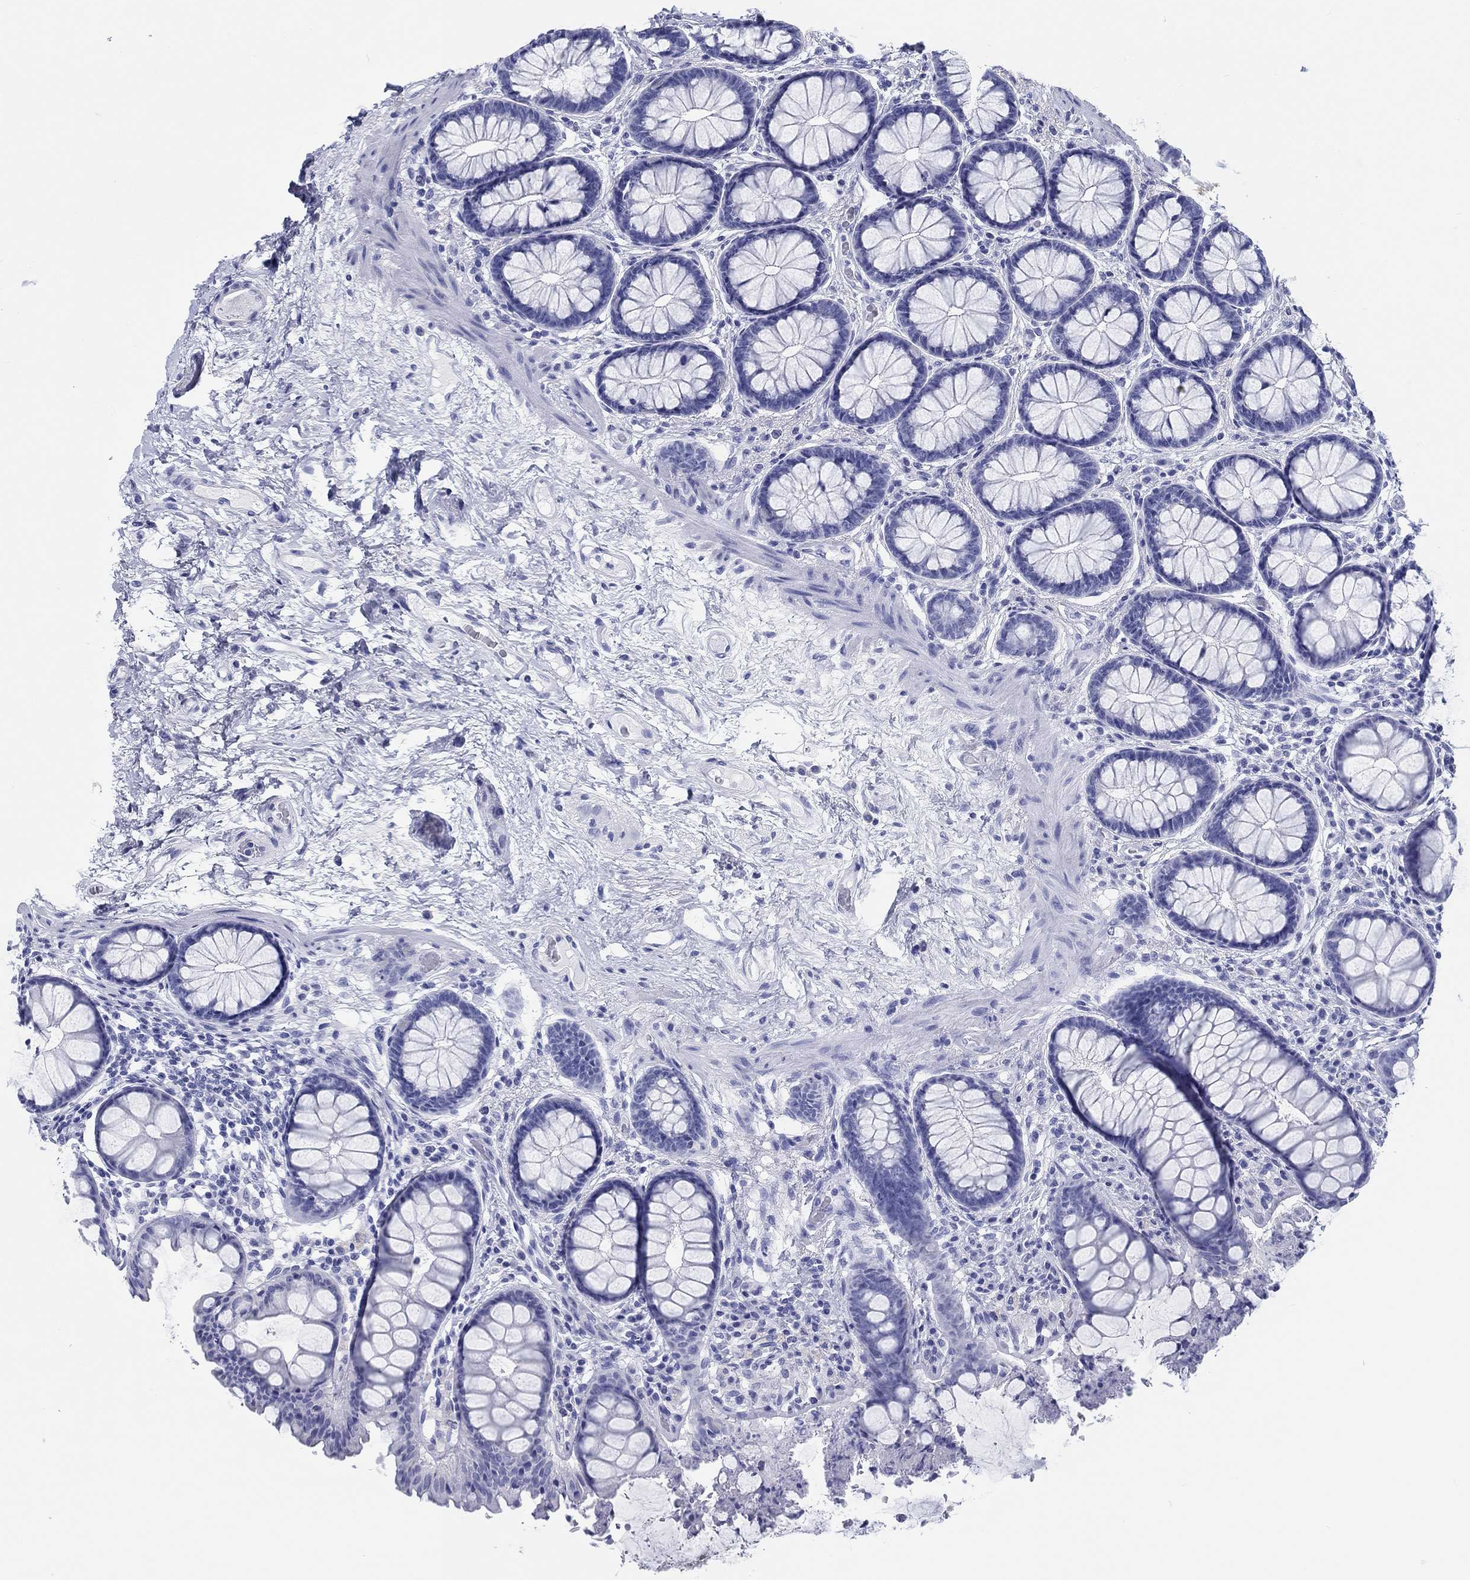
{"staining": {"intensity": "negative", "quantity": "none", "location": "none"}, "tissue": "colon", "cell_type": "Endothelial cells", "image_type": "normal", "snomed": [{"axis": "morphology", "description": "Normal tissue, NOS"}, {"axis": "topography", "description": "Colon"}], "caption": "A high-resolution photomicrograph shows immunohistochemistry staining of unremarkable colon, which reveals no significant staining in endothelial cells. Brightfield microscopy of IHC stained with DAB (3,3'-diaminobenzidine) (brown) and hematoxylin (blue), captured at high magnification.", "gene": "H1", "patient": {"sex": "female", "age": 65}}